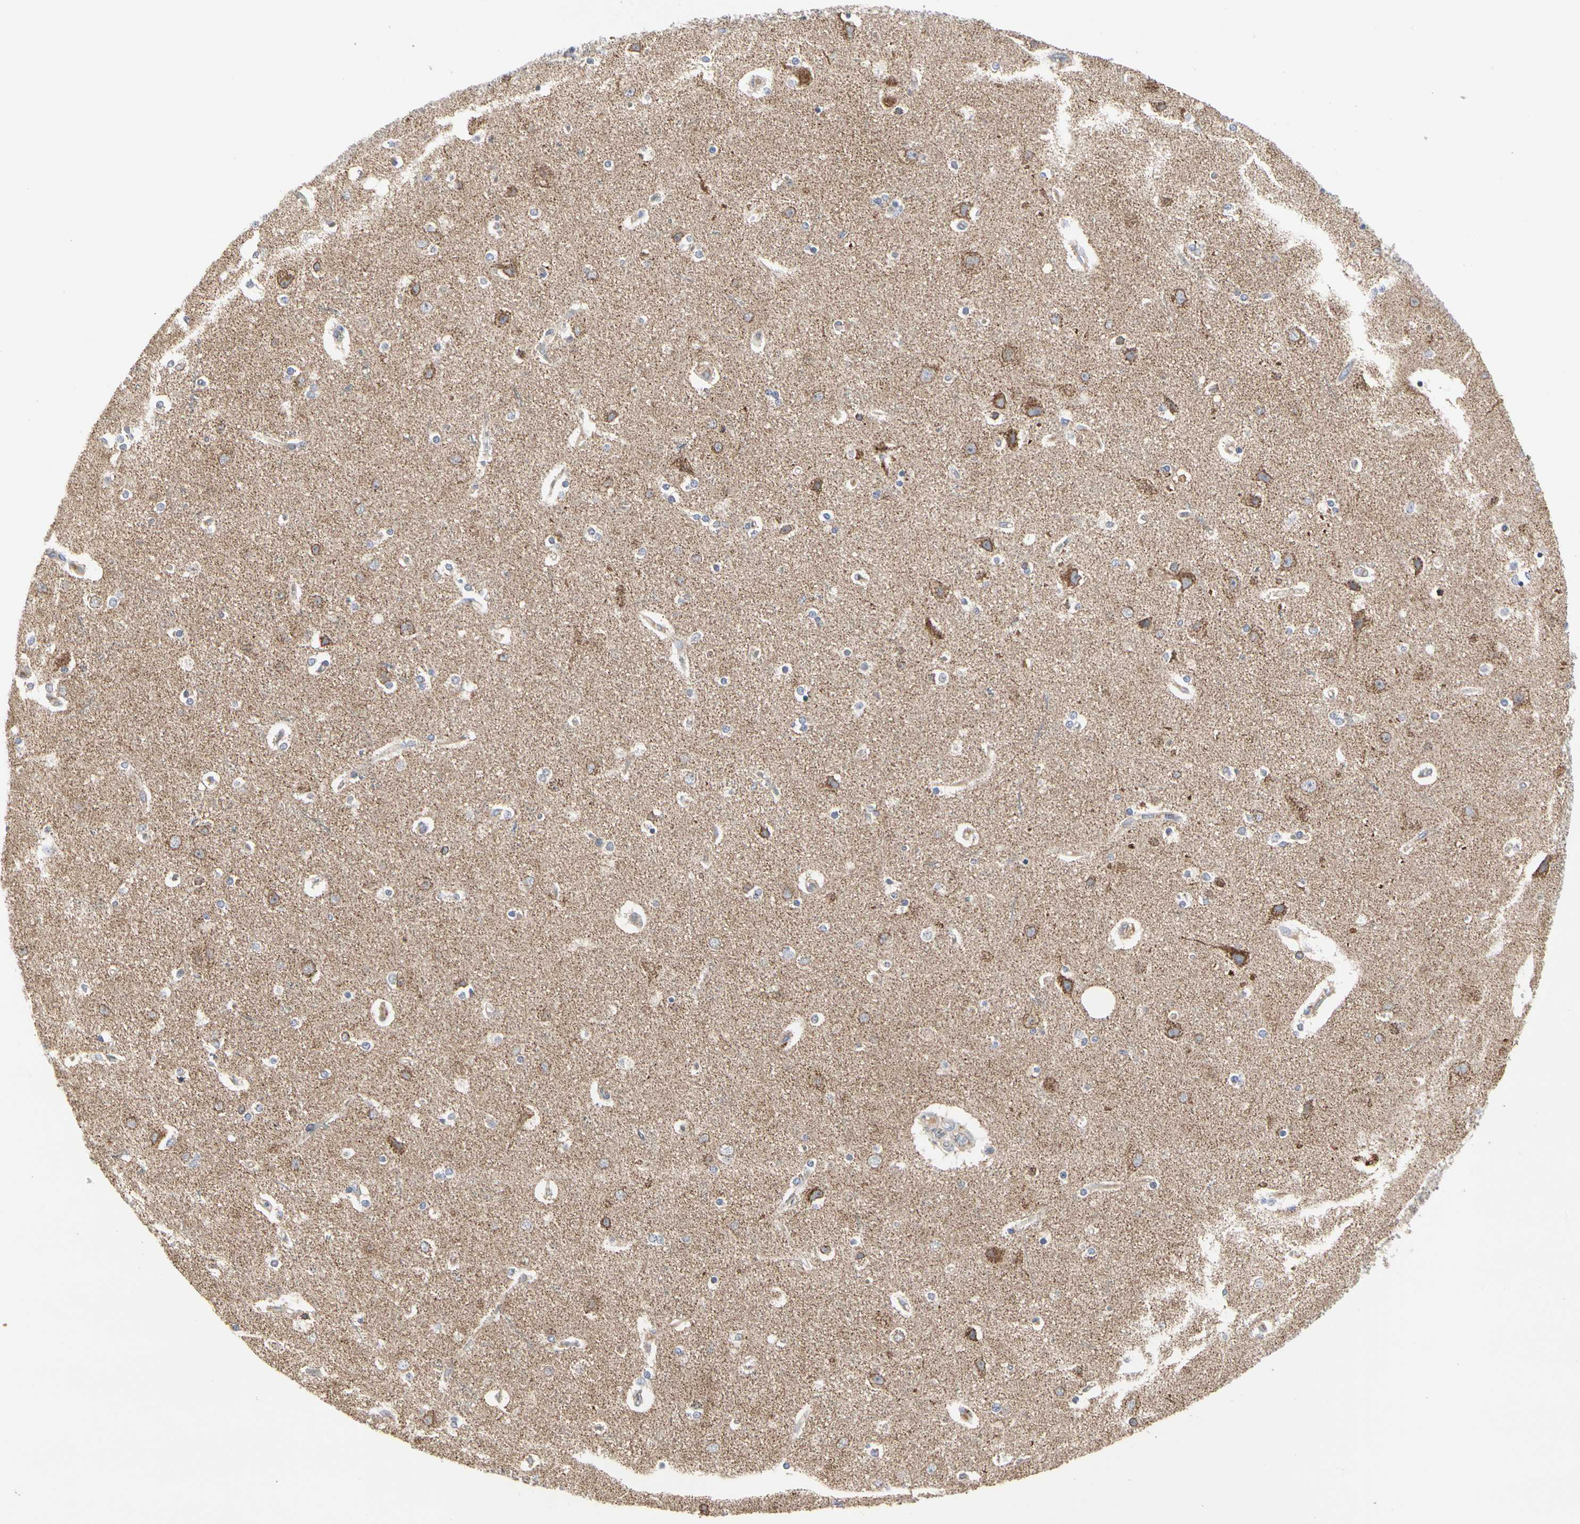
{"staining": {"intensity": "negative", "quantity": "none", "location": "none"}, "tissue": "cerebral cortex", "cell_type": "Endothelial cells", "image_type": "normal", "snomed": [{"axis": "morphology", "description": "Normal tissue, NOS"}, {"axis": "topography", "description": "Cerebral cortex"}], "caption": "A micrograph of cerebral cortex stained for a protein displays no brown staining in endothelial cells.", "gene": "TSKU", "patient": {"sex": "female", "age": 54}}